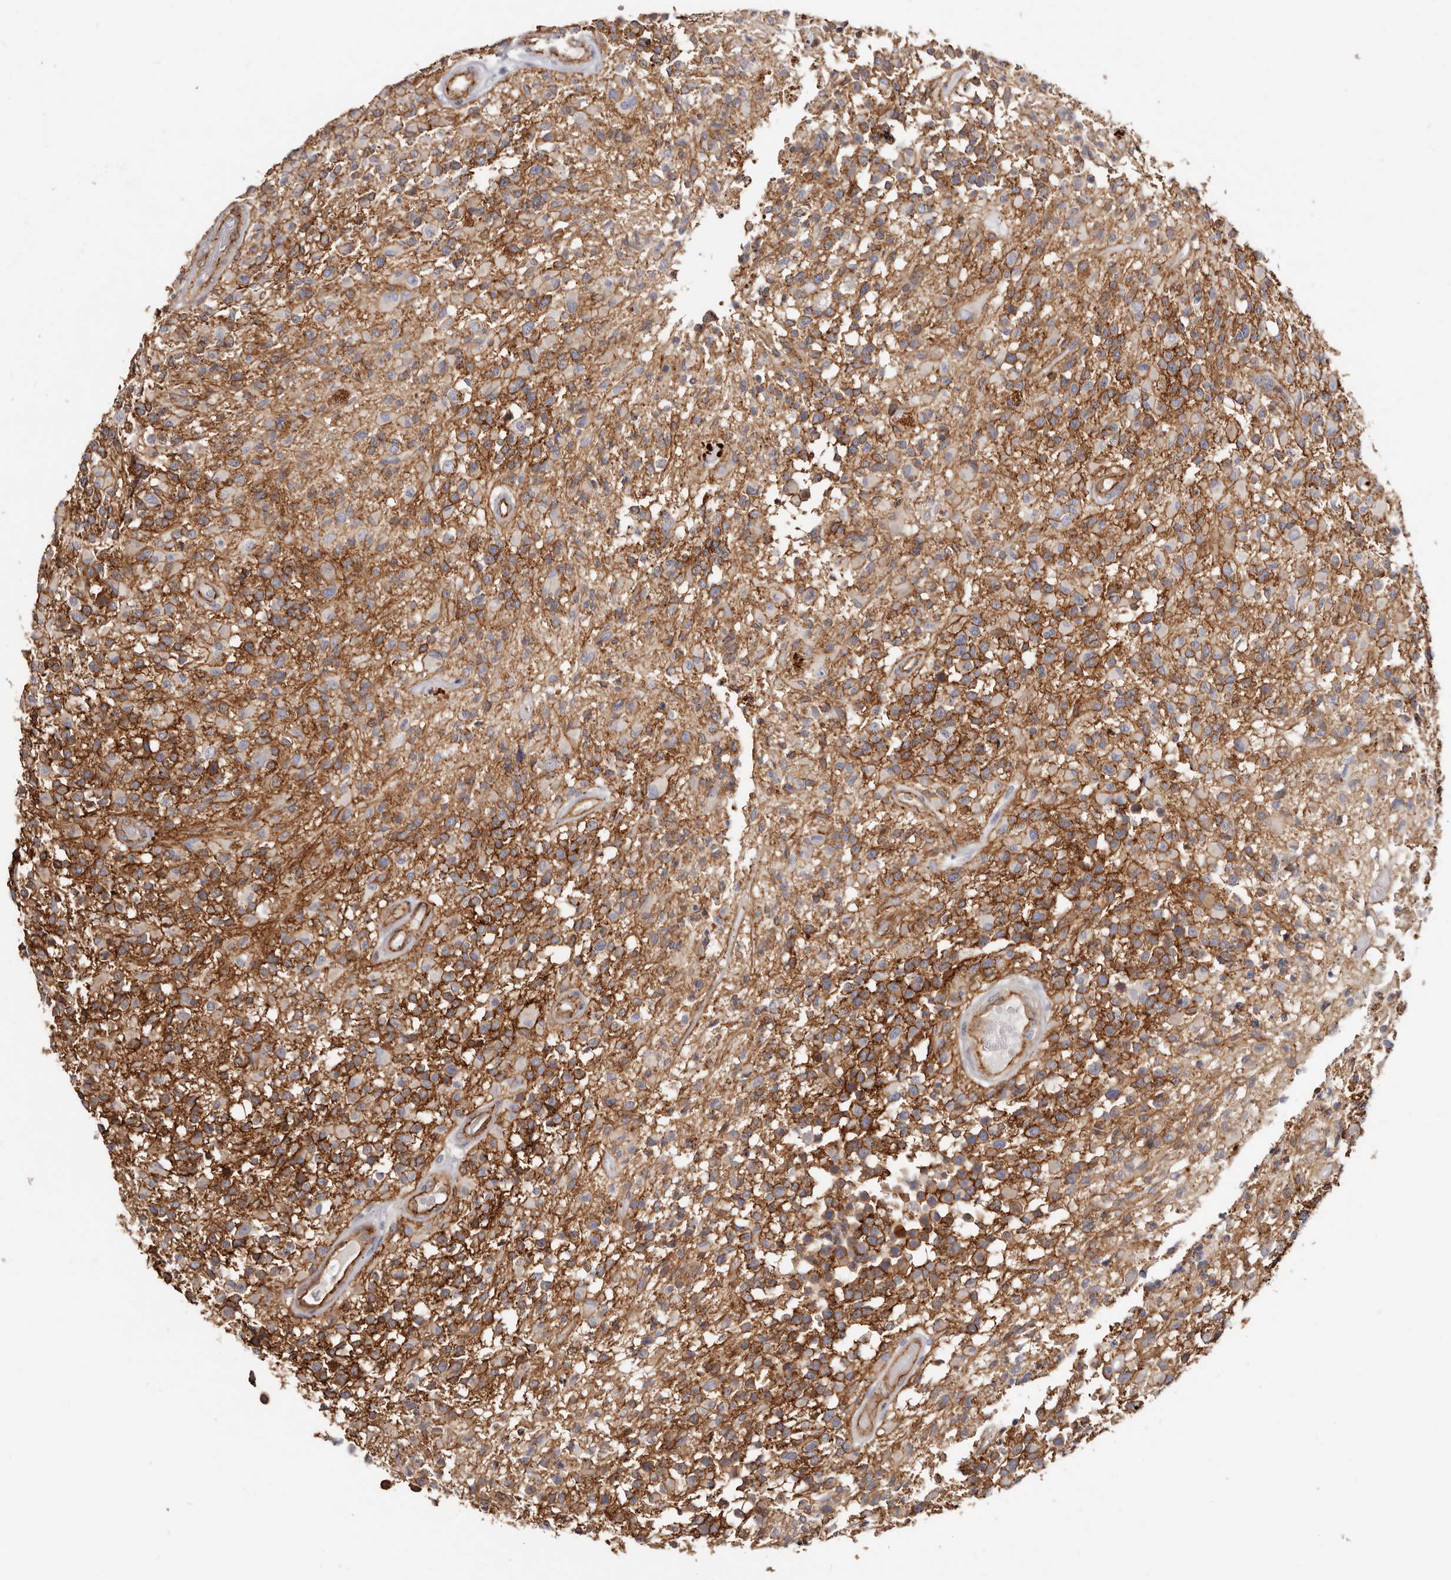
{"staining": {"intensity": "moderate", "quantity": "<25%", "location": "cytoplasmic/membranous"}, "tissue": "glioma", "cell_type": "Tumor cells", "image_type": "cancer", "snomed": [{"axis": "morphology", "description": "Glioma, malignant, High grade"}, {"axis": "morphology", "description": "Glioblastoma, NOS"}, {"axis": "topography", "description": "Brain"}], "caption": "The image demonstrates immunohistochemical staining of glioblastoma. There is moderate cytoplasmic/membranous expression is present in approximately <25% of tumor cells. Using DAB (brown) and hematoxylin (blue) stains, captured at high magnification using brightfield microscopy.", "gene": "CTNNB1", "patient": {"sex": "male", "age": 60}}